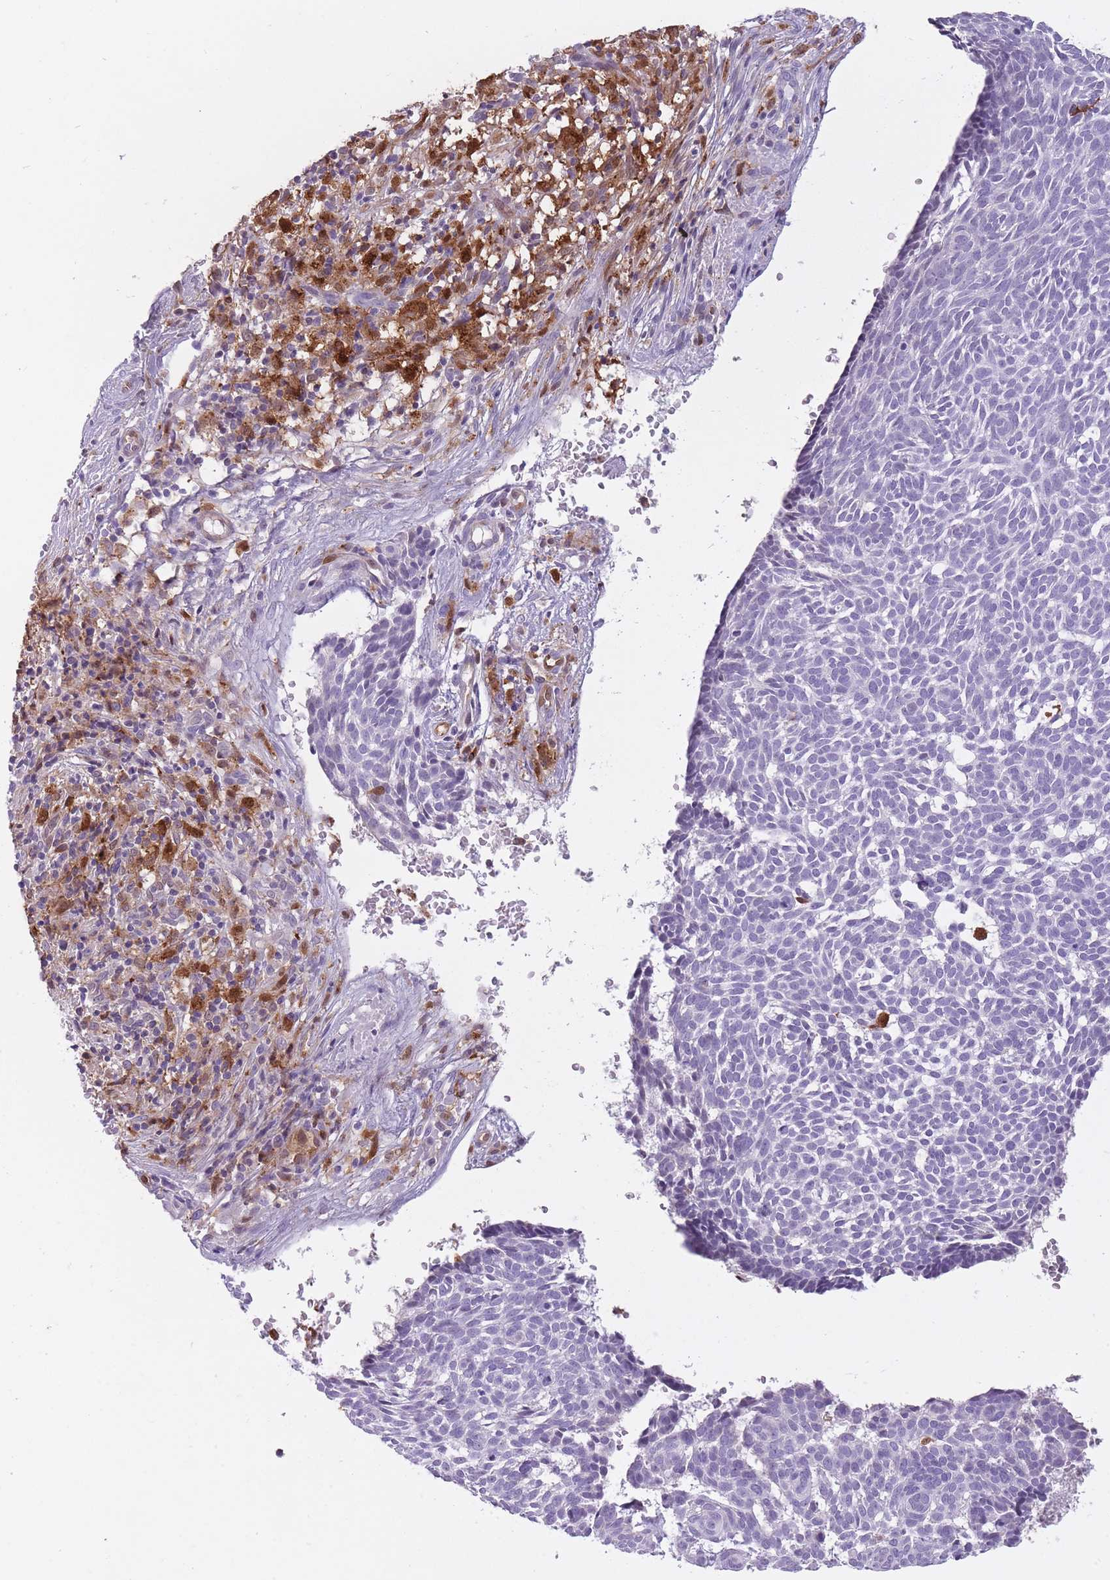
{"staining": {"intensity": "negative", "quantity": "none", "location": "none"}, "tissue": "skin cancer", "cell_type": "Tumor cells", "image_type": "cancer", "snomed": [{"axis": "morphology", "description": "Basal cell carcinoma"}, {"axis": "topography", "description": "Skin"}], "caption": "Immunohistochemistry histopathology image of neoplastic tissue: skin basal cell carcinoma stained with DAB displays no significant protein positivity in tumor cells.", "gene": "LGALS9", "patient": {"sex": "male", "age": 61}}